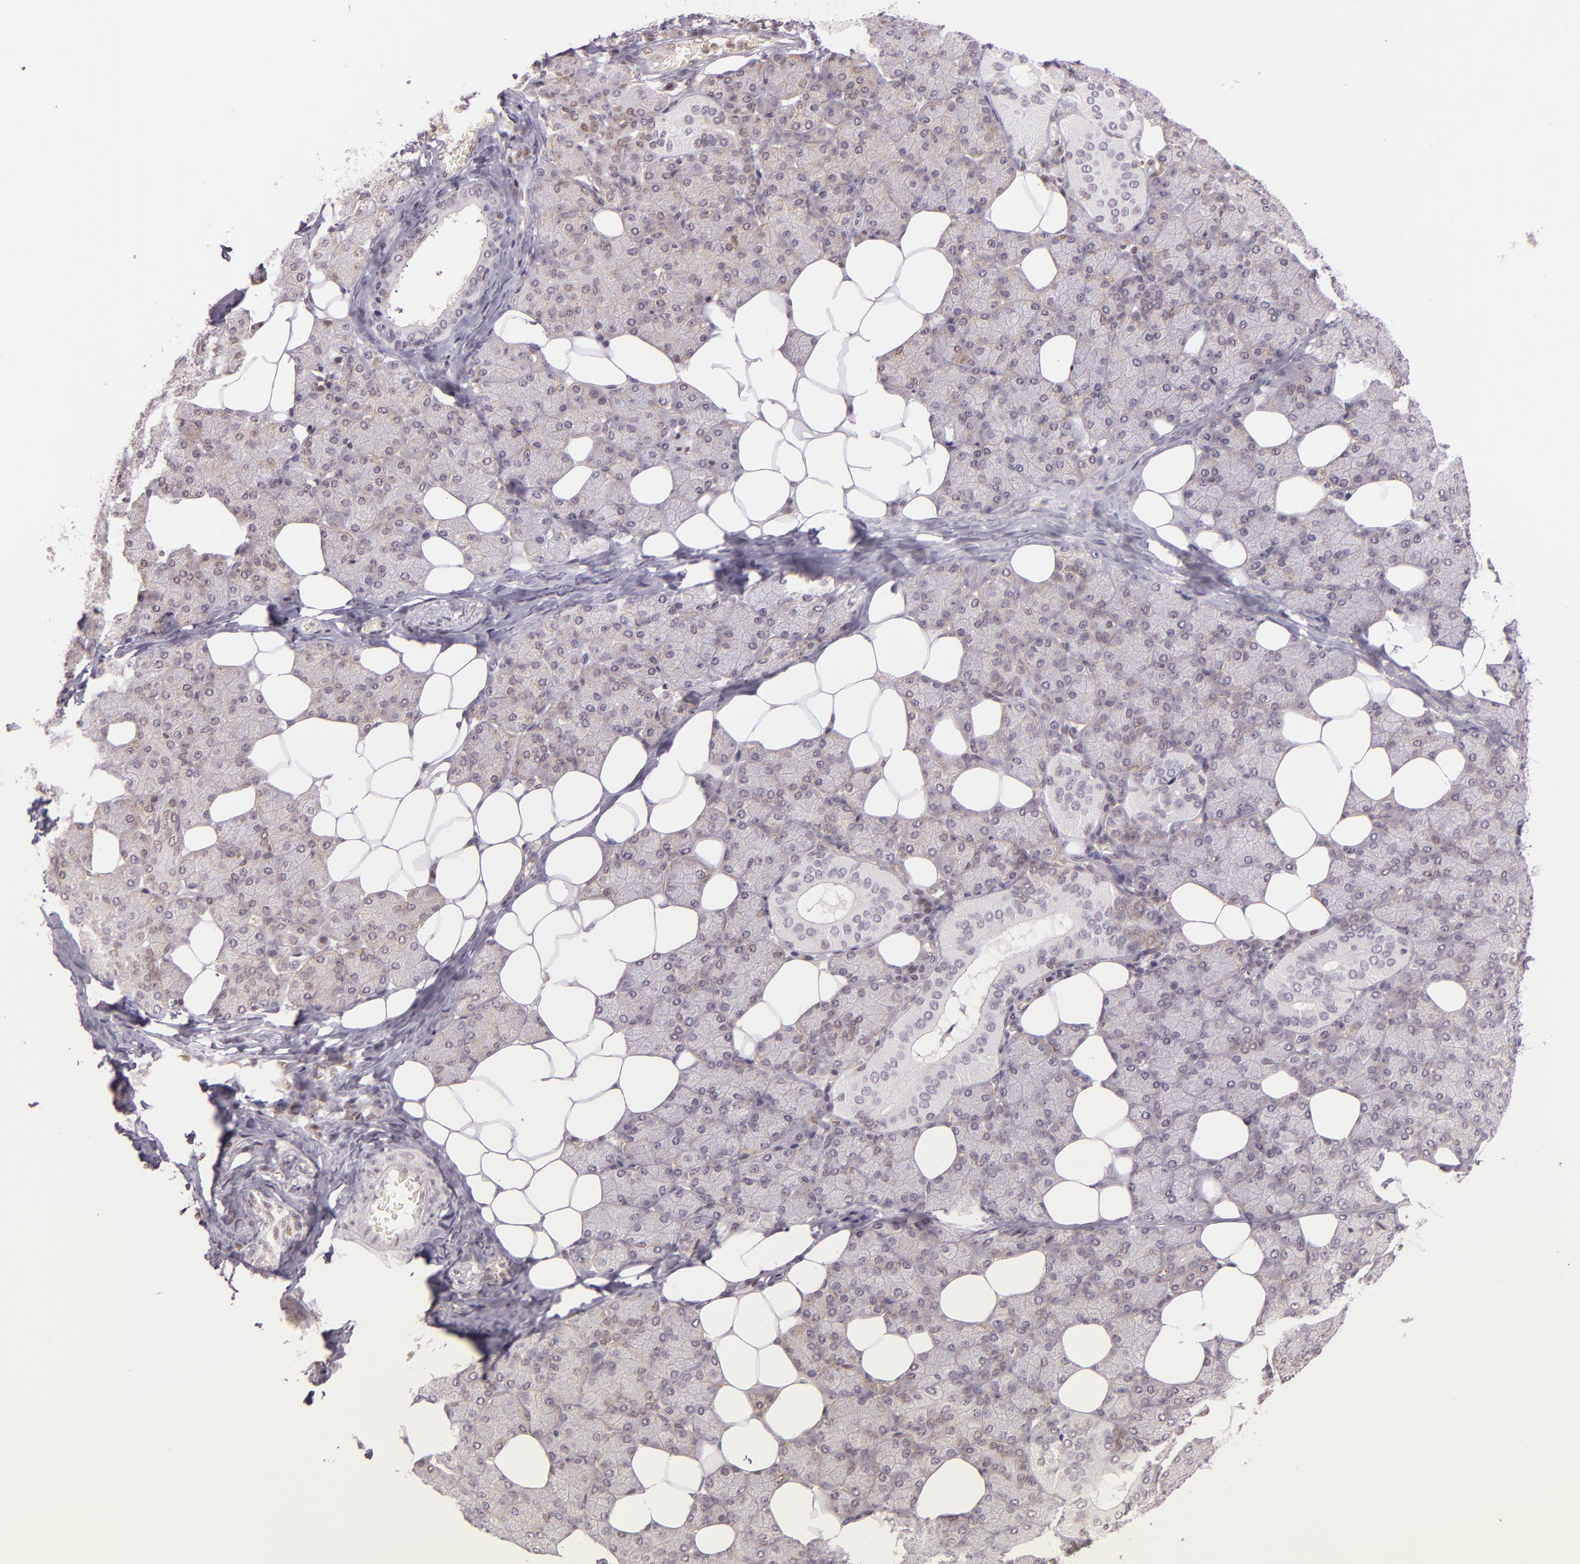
{"staining": {"intensity": "weak", "quantity": "25%-75%", "location": "cytoplasmic/membranous"}, "tissue": "salivary gland", "cell_type": "Glandular cells", "image_type": "normal", "snomed": [{"axis": "morphology", "description": "Normal tissue, NOS"}, {"axis": "topography", "description": "Lymph node"}, {"axis": "topography", "description": "Salivary gland"}], "caption": "The histopathology image shows immunohistochemical staining of benign salivary gland. There is weak cytoplasmic/membranous staining is appreciated in about 25%-75% of glandular cells.", "gene": "ENSG00000290315", "patient": {"sex": "male", "age": 8}}